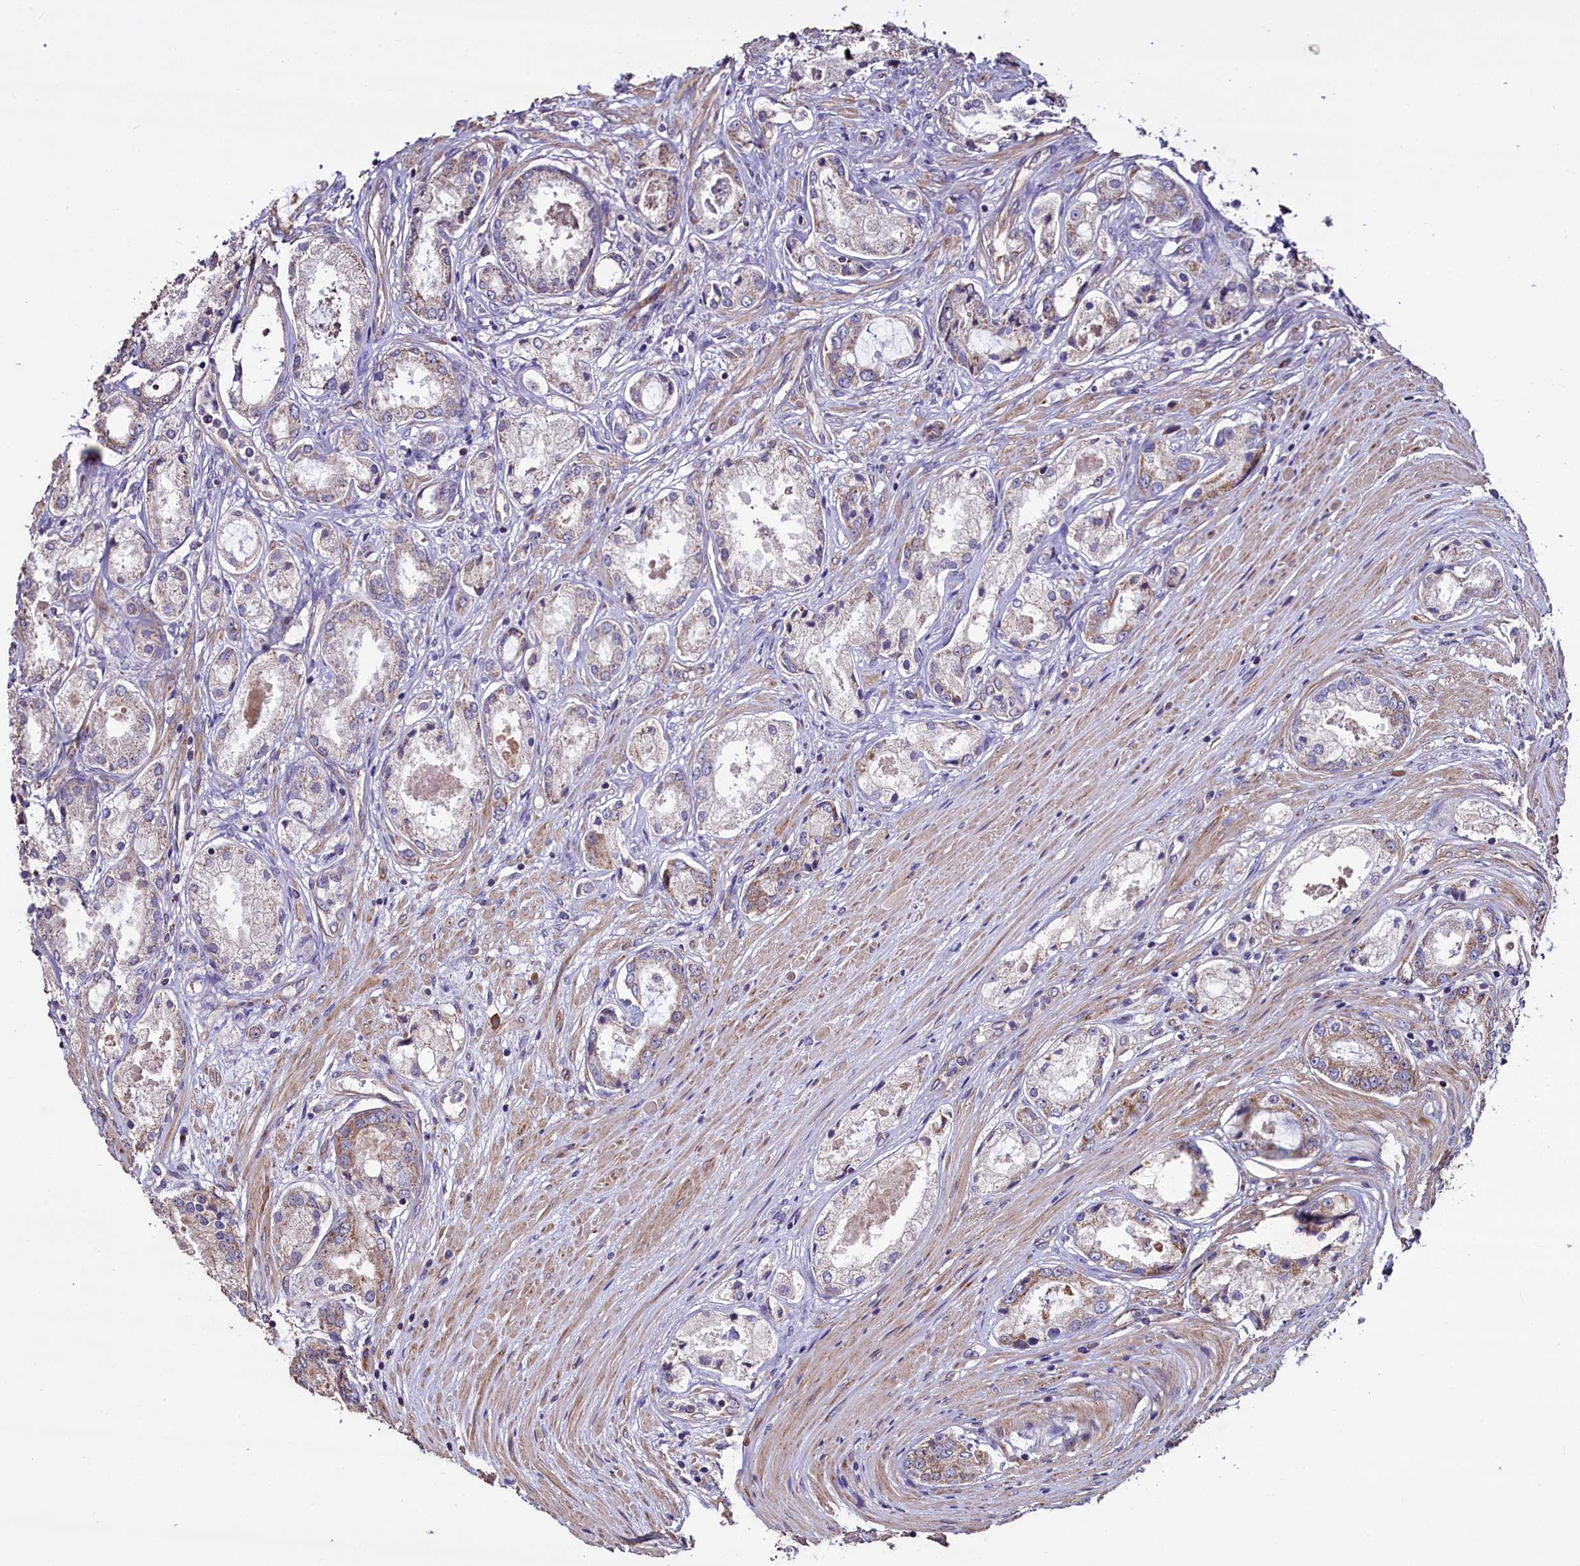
{"staining": {"intensity": "weak", "quantity": "<25%", "location": "cytoplasmic/membranous"}, "tissue": "prostate cancer", "cell_type": "Tumor cells", "image_type": "cancer", "snomed": [{"axis": "morphology", "description": "Adenocarcinoma, Low grade"}, {"axis": "topography", "description": "Prostate"}], "caption": "IHC of human prostate cancer (adenocarcinoma (low-grade)) exhibits no staining in tumor cells.", "gene": "COQ9", "patient": {"sex": "male", "age": 68}}